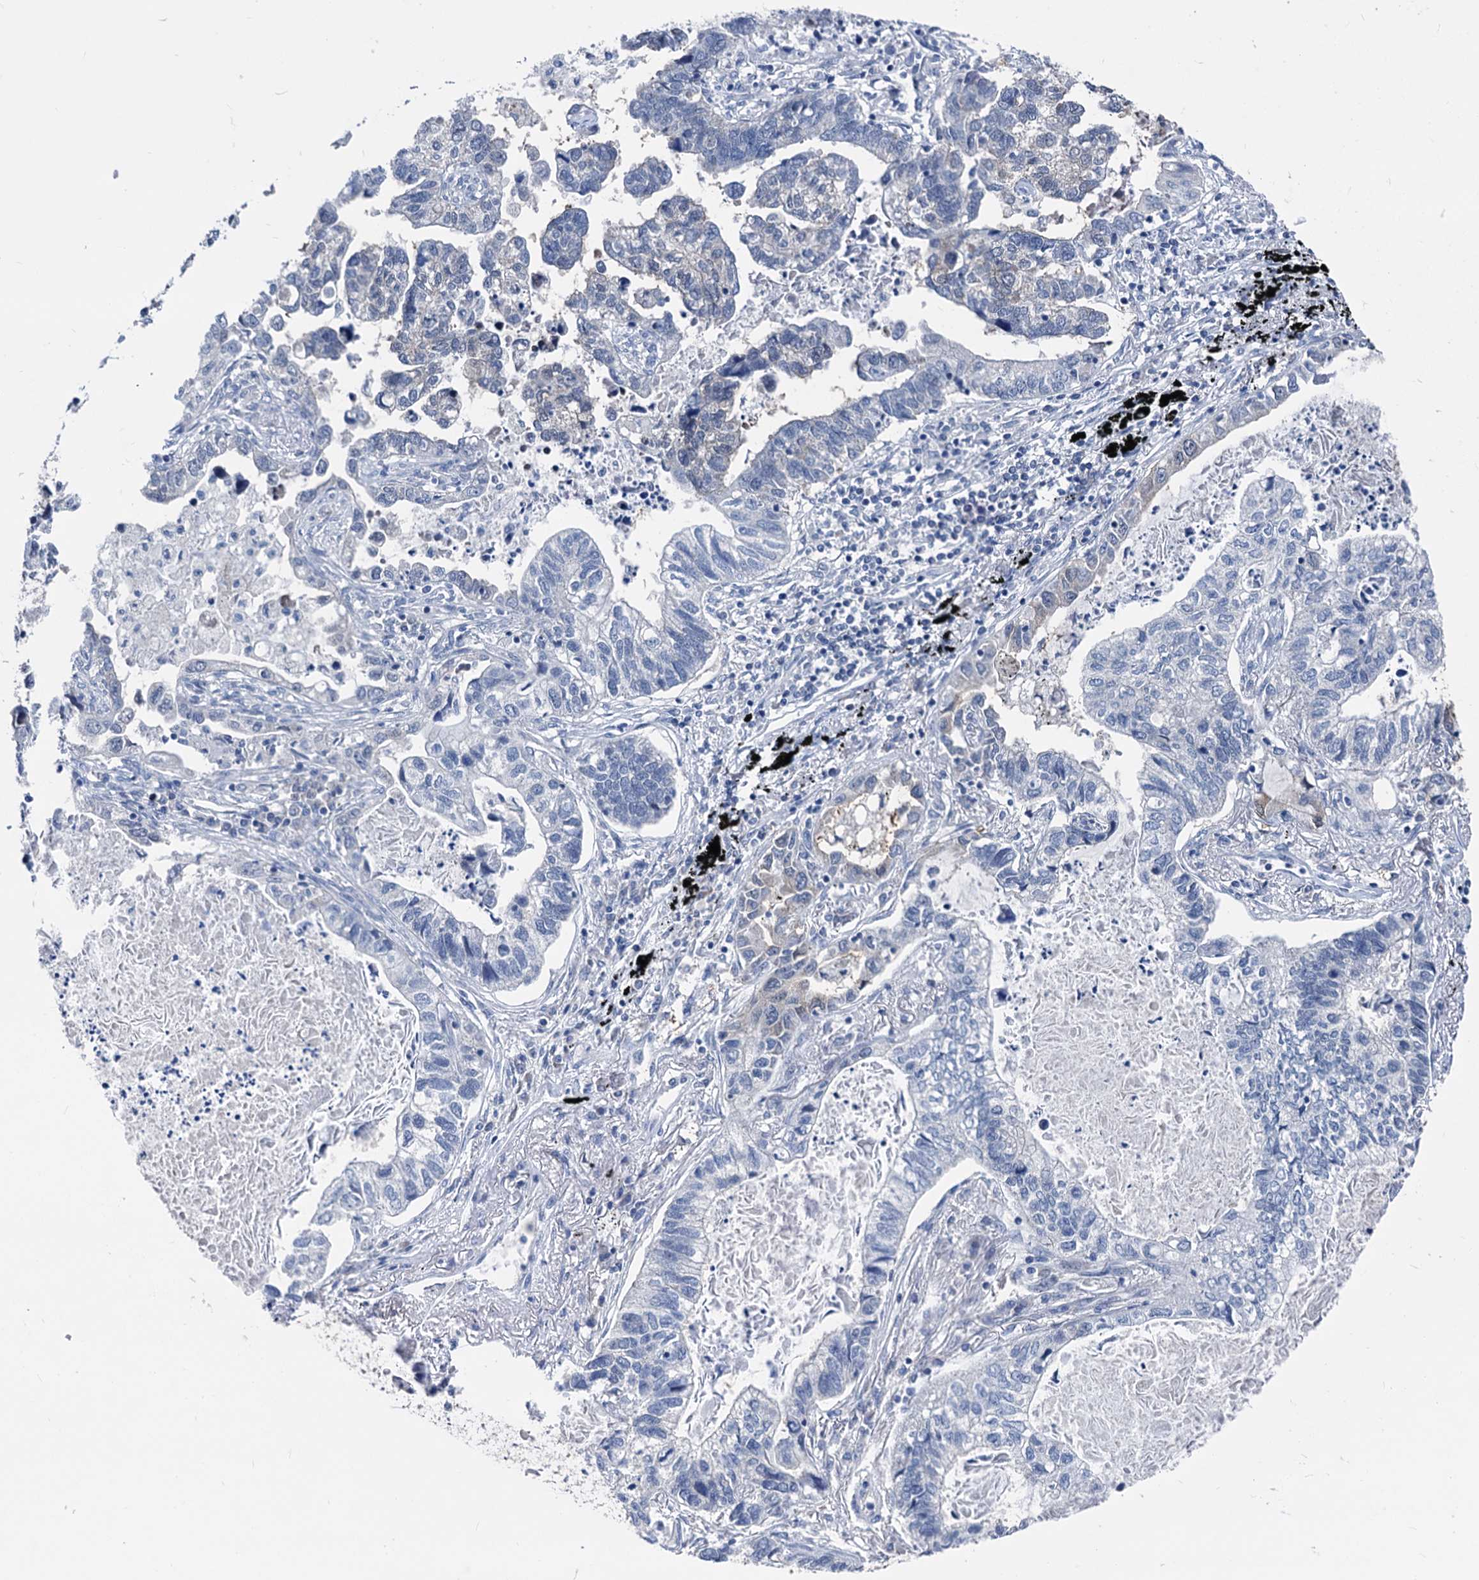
{"staining": {"intensity": "negative", "quantity": "none", "location": "none"}, "tissue": "lung cancer", "cell_type": "Tumor cells", "image_type": "cancer", "snomed": [{"axis": "morphology", "description": "Adenocarcinoma, NOS"}, {"axis": "topography", "description": "Lung"}], "caption": "Histopathology image shows no significant protein expression in tumor cells of lung adenocarcinoma.", "gene": "GLO1", "patient": {"sex": "male", "age": 67}}